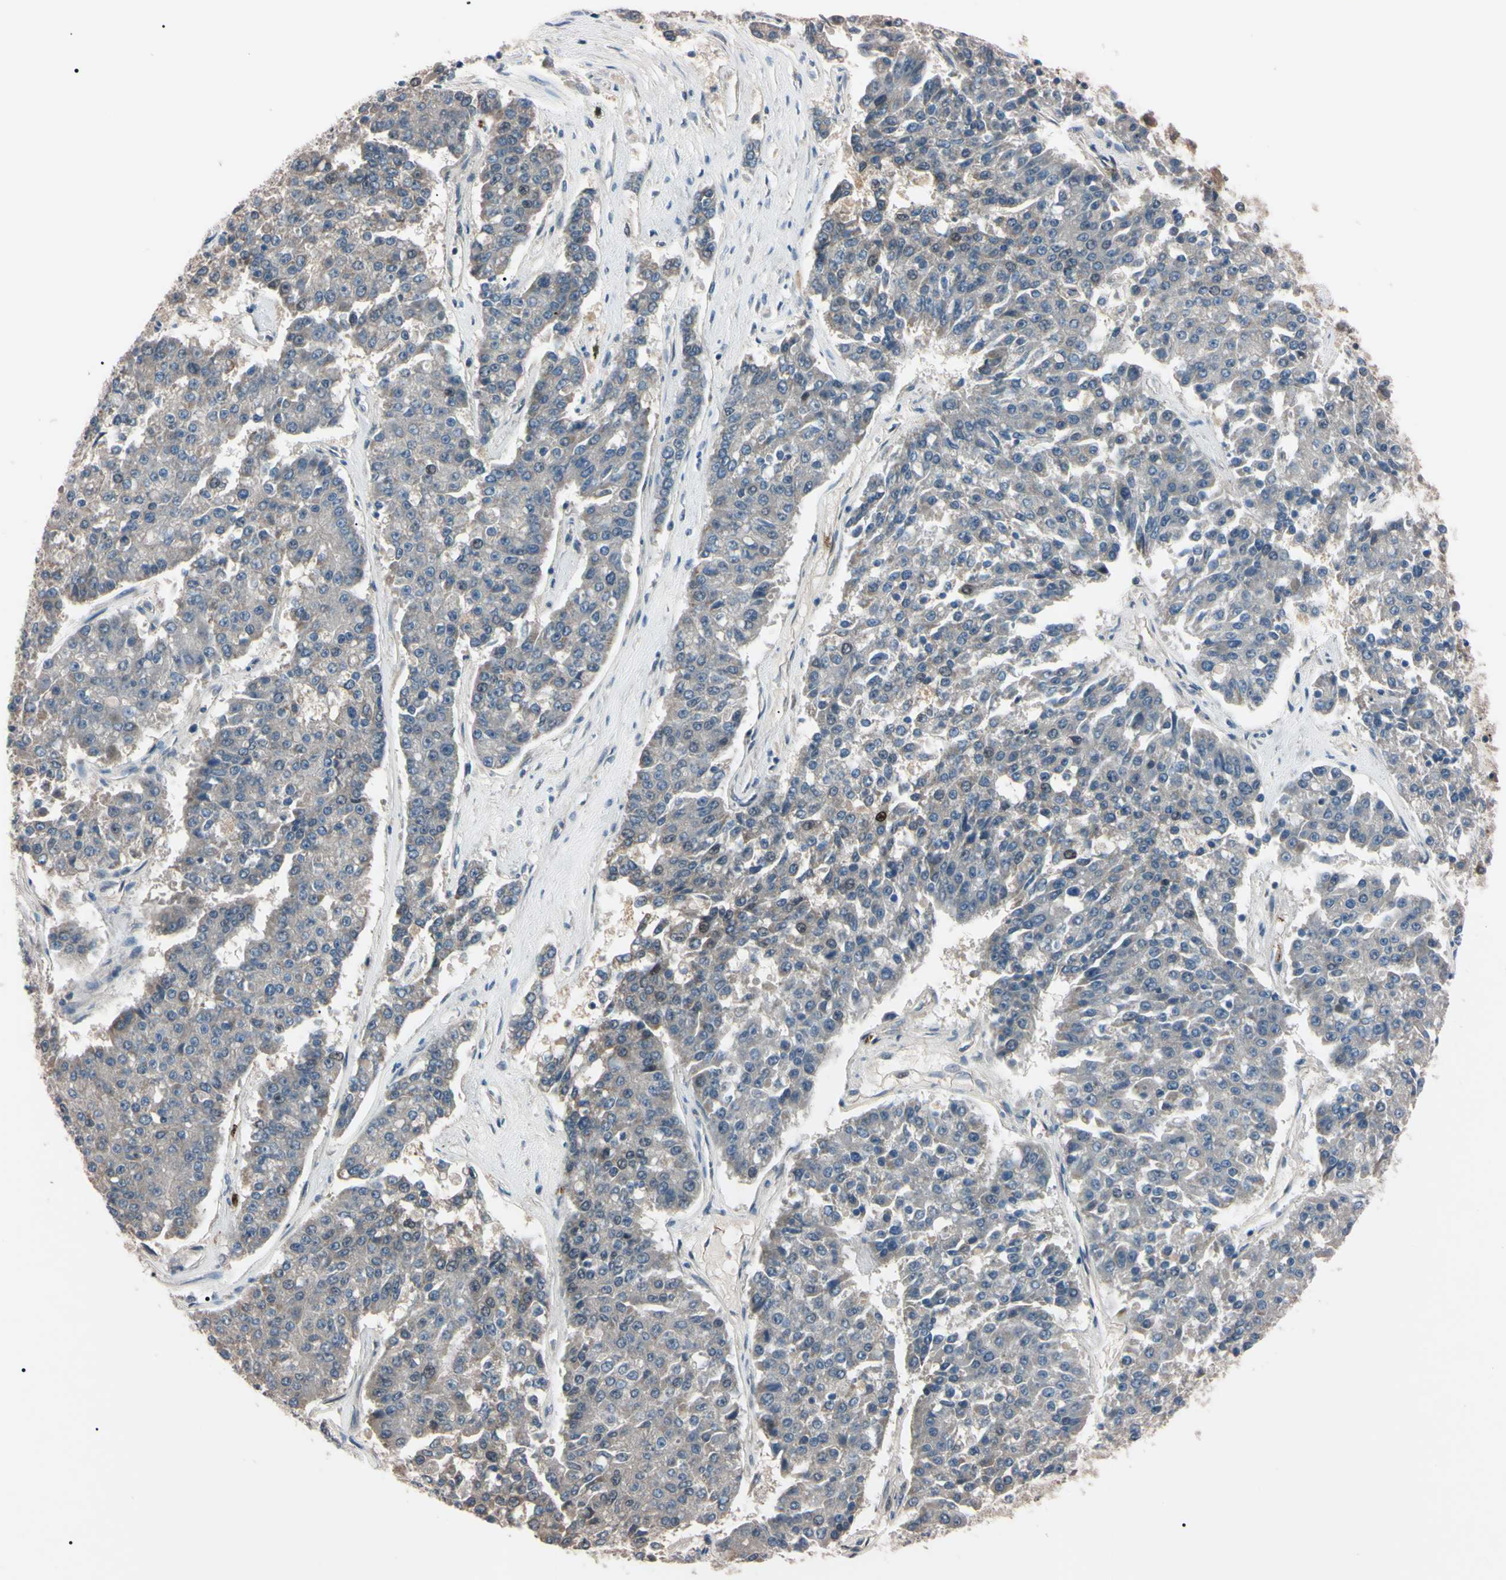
{"staining": {"intensity": "negative", "quantity": "none", "location": "none"}, "tissue": "pancreatic cancer", "cell_type": "Tumor cells", "image_type": "cancer", "snomed": [{"axis": "morphology", "description": "Adenocarcinoma, NOS"}, {"axis": "topography", "description": "Pancreas"}], "caption": "There is no significant staining in tumor cells of adenocarcinoma (pancreatic).", "gene": "TRAF5", "patient": {"sex": "male", "age": 50}}